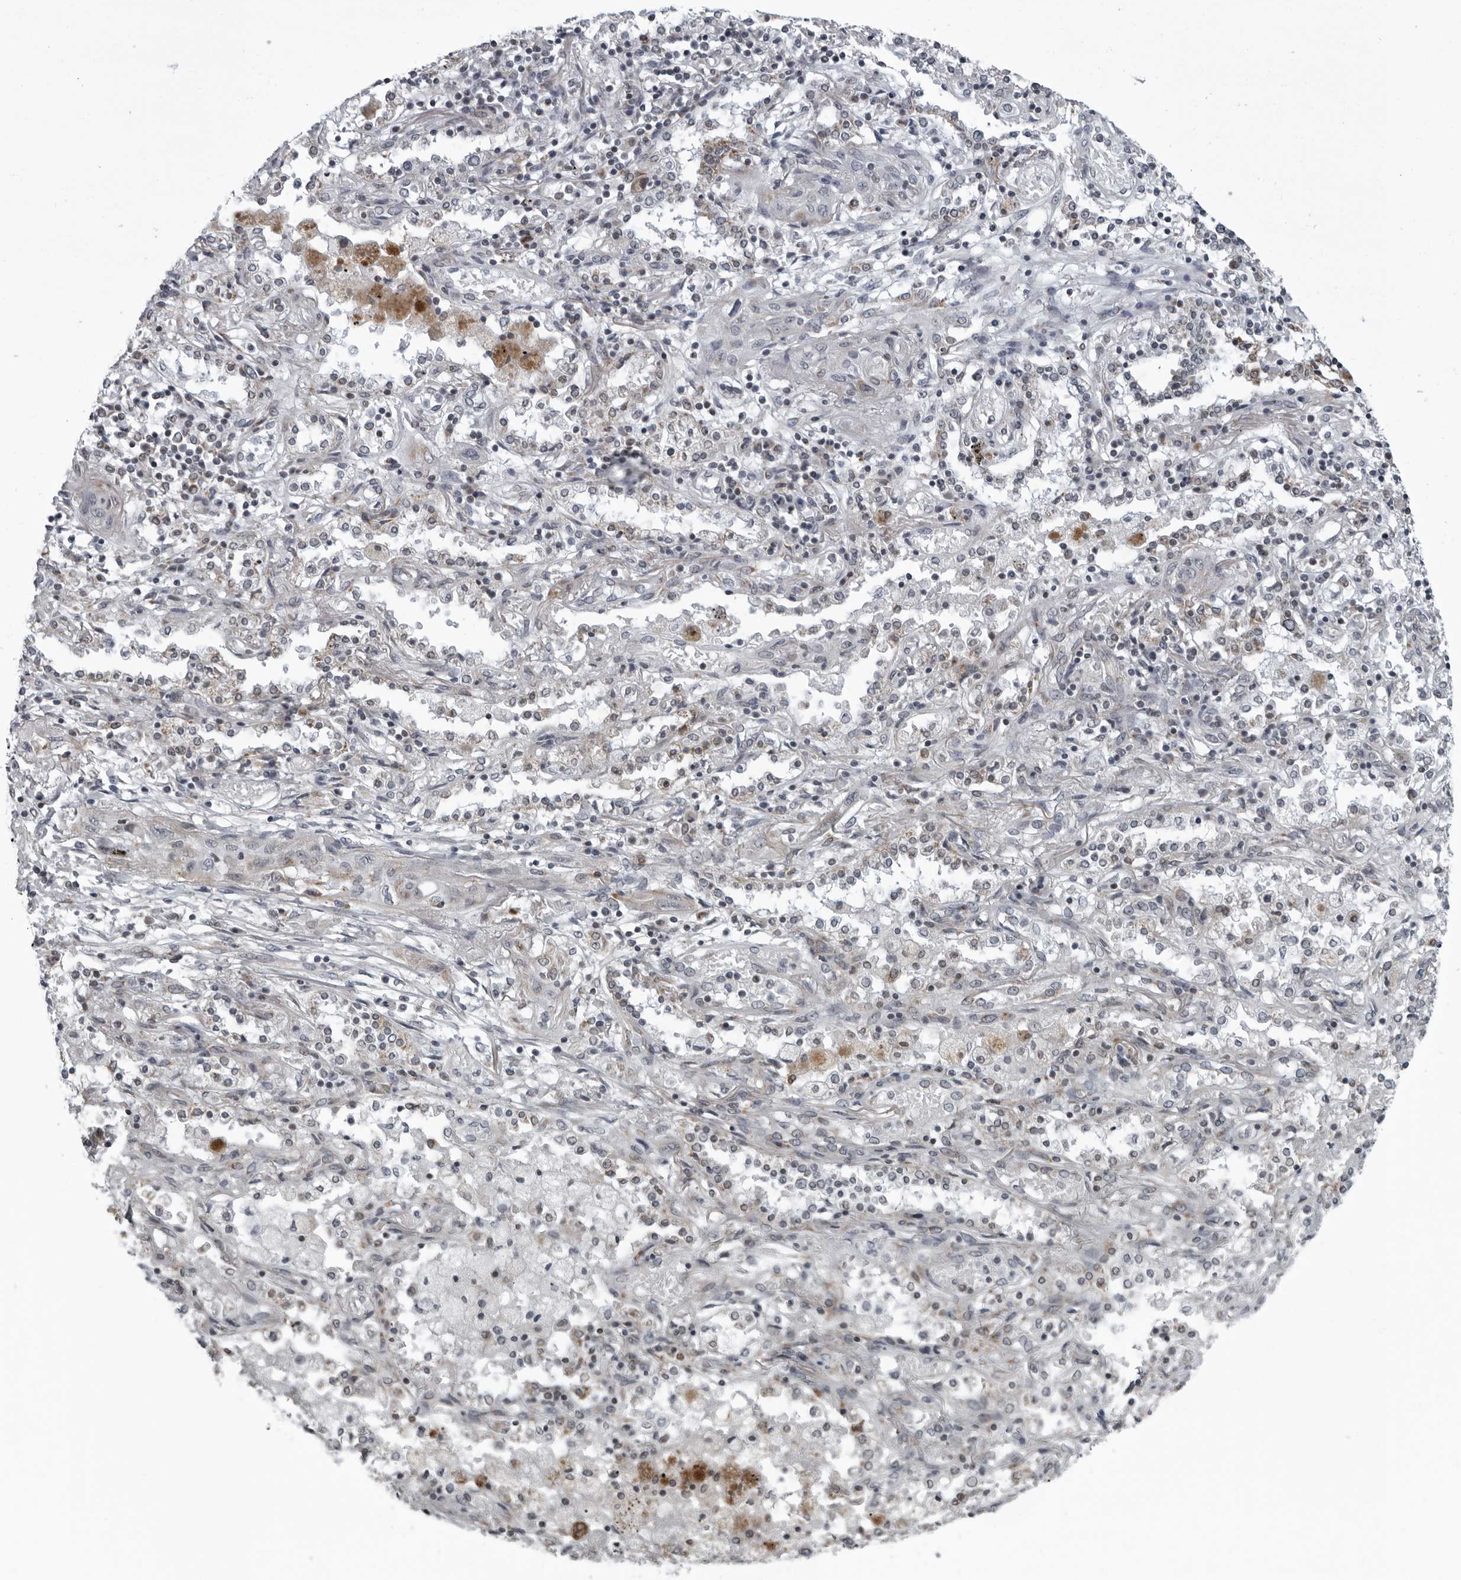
{"staining": {"intensity": "negative", "quantity": "none", "location": "none"}, "tissue": "lung cancer", "cell_type": "Tumor cells", "image_type": "cancer", "snomed": [{"axis": "morphology", "description": "Squamous cell carcinoma, NOS"}, {"axis": "topography", "description": "Lung"}], "caption": "Tumor cells show no significant protein positivity in lung cancer (squamous cell carcinoma). Nuclei are stained in blue.", "gene": "RTCA", "patient": {"sex": "female", "age": 47}}